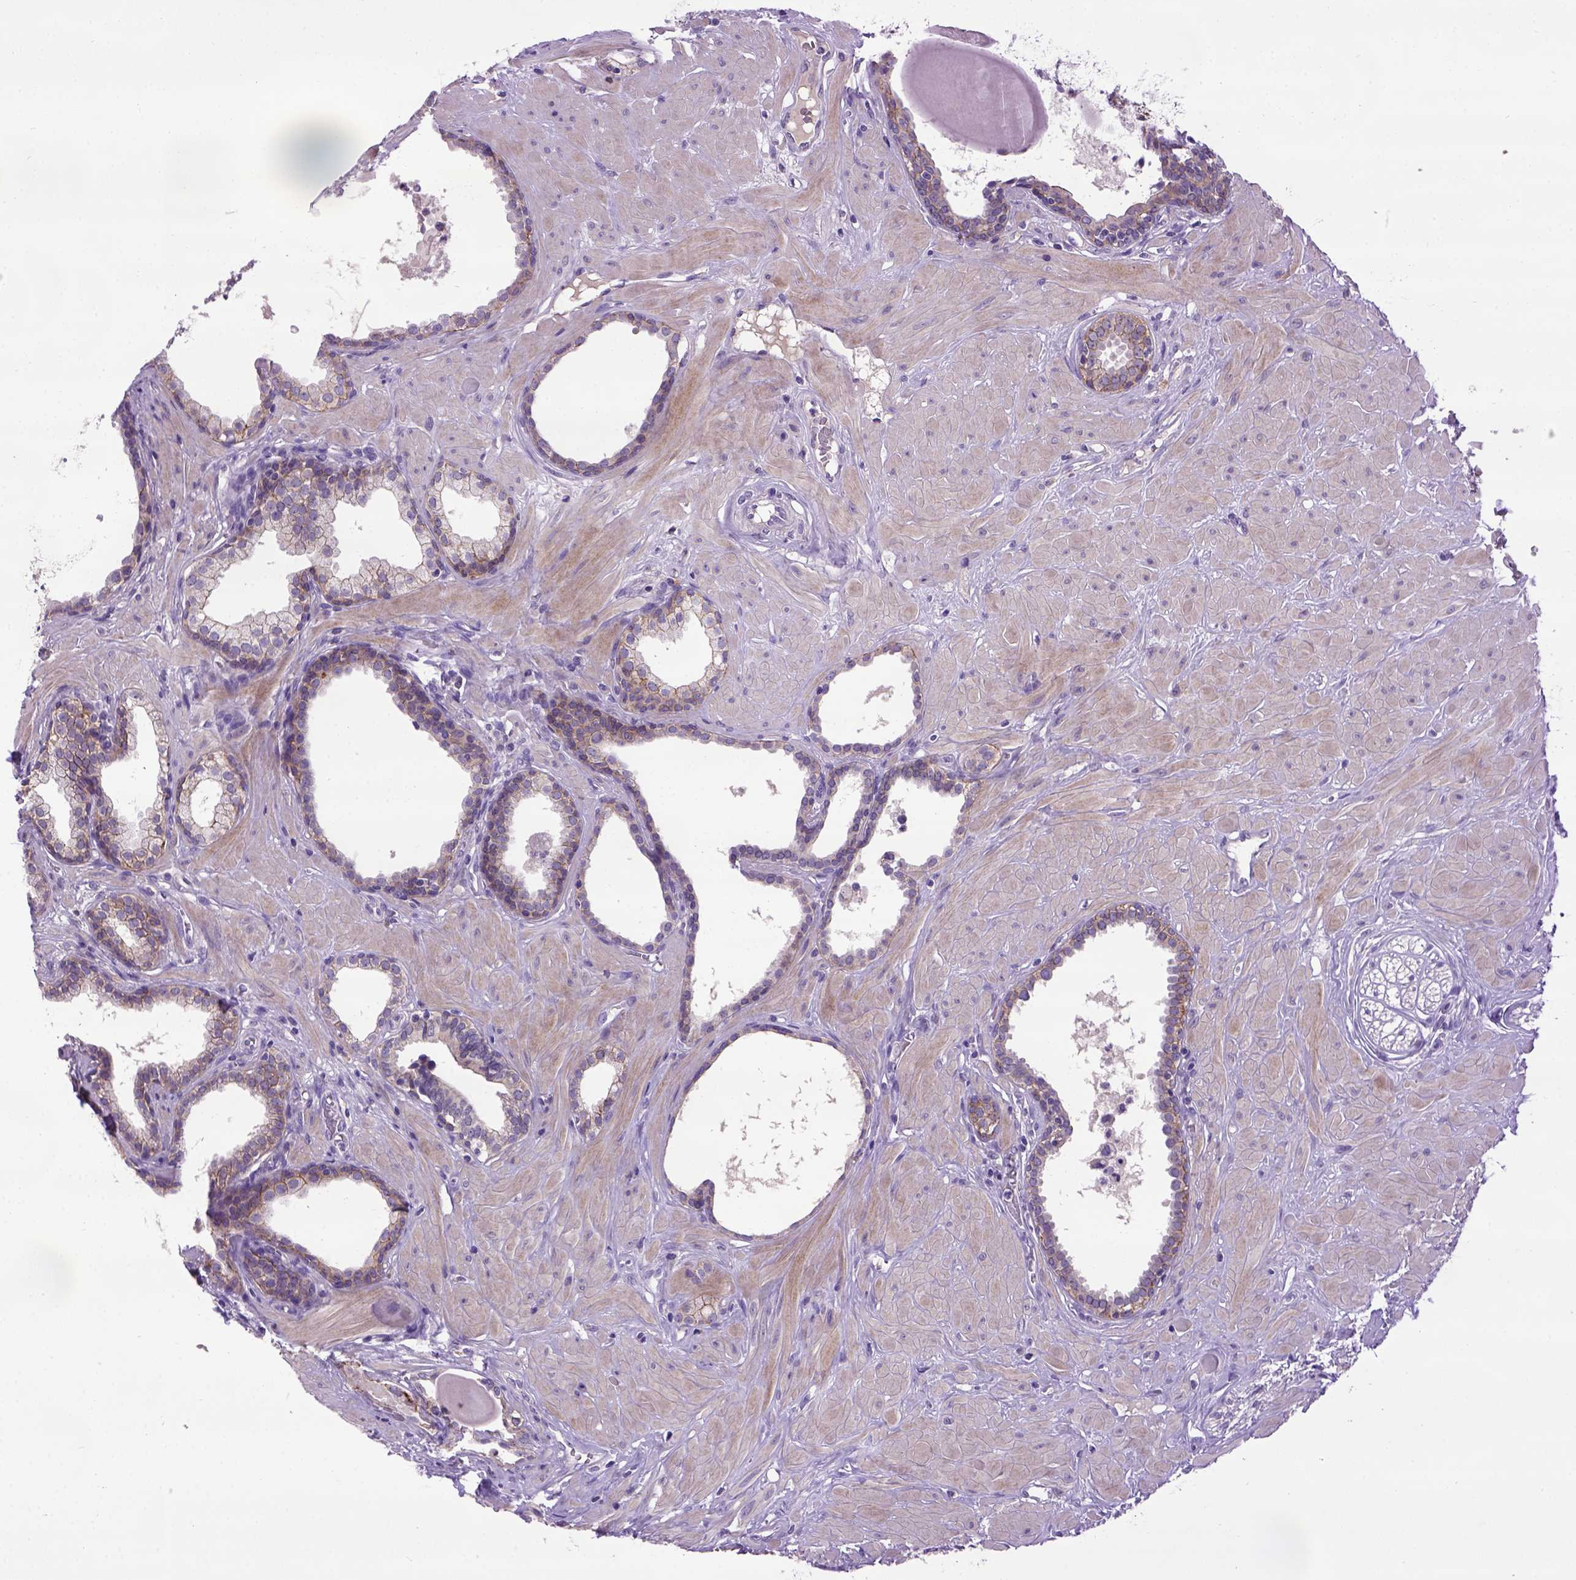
{"staining": {"intensity": "weak", "quantity": "25%-75%", "location": "cytoplasmic/membranous"}, "tissue": "prostate", "cell_type": "Glandular cells", "image_type": "normal", "snomed": [{"axis": "morphology", "description": "Normal tissue, NOS"}, {"axis": "topography", "description": "Prostate"}], "caption": "Immunohistochemistry histopathology image of normal prostate: human prostate stained using immunohistochemistry demonstrates low levels of weak protein expression localized specifically in the cytoplasmic/membranous of glandular cells, appearing as a cytoplasmic/membranous brown color.", "gene": "CDH1", "patient": {"sex": "male", "age": 48}}